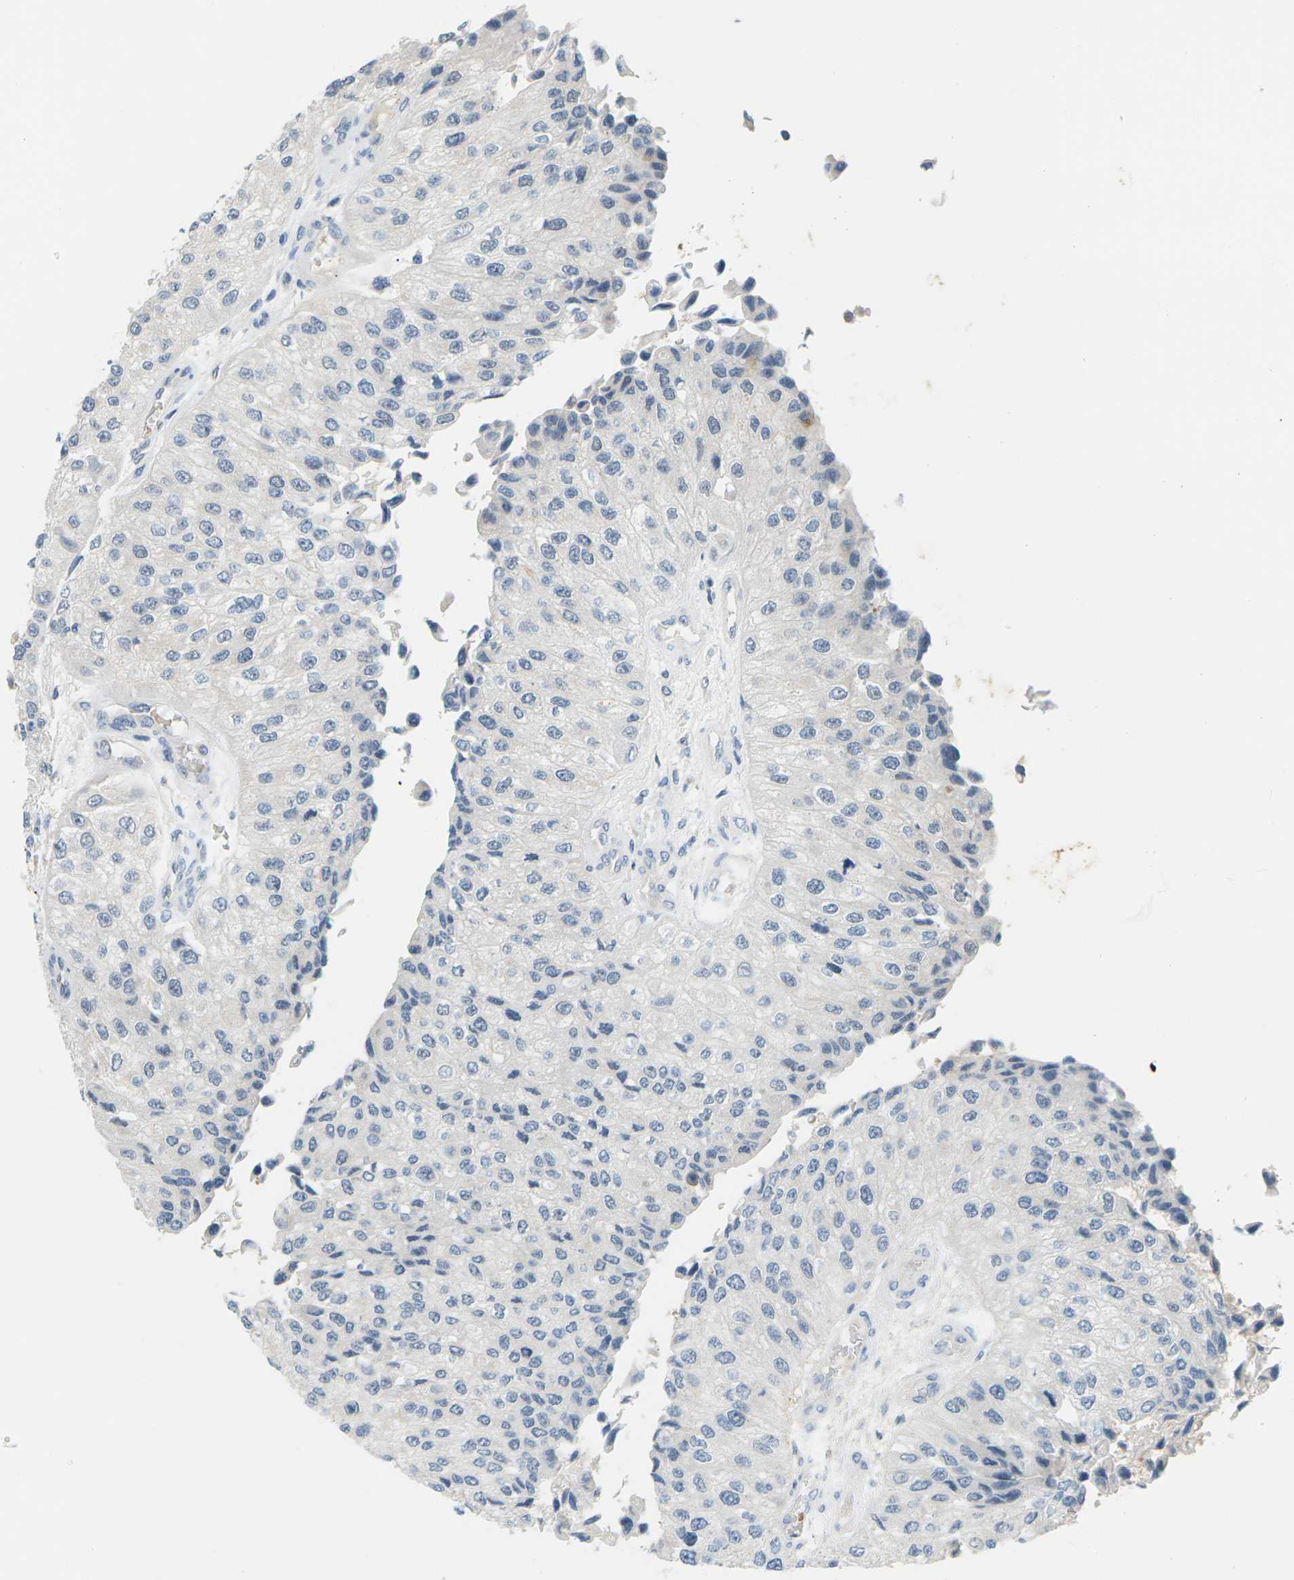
{"staining": {"intensity": "negative", "quantity": "none", "location": "none"}, "tissue": "urothelial cancer", "cell_type": "Tumor cells", "image_type": "cancer", "snomed": [{"axis": "morphology", "description": "Urothelial carcinoma, High grade"}, {"axis": "topography", "description": "Kidney"}, {"axis": "topography", "description": "Urinary bladder"}], "caption": "Tumor cells are negative for protein expression in human urothelial cancer.", "gene": "PSAT1", "patient": {"sex": "male", "age": 77}}